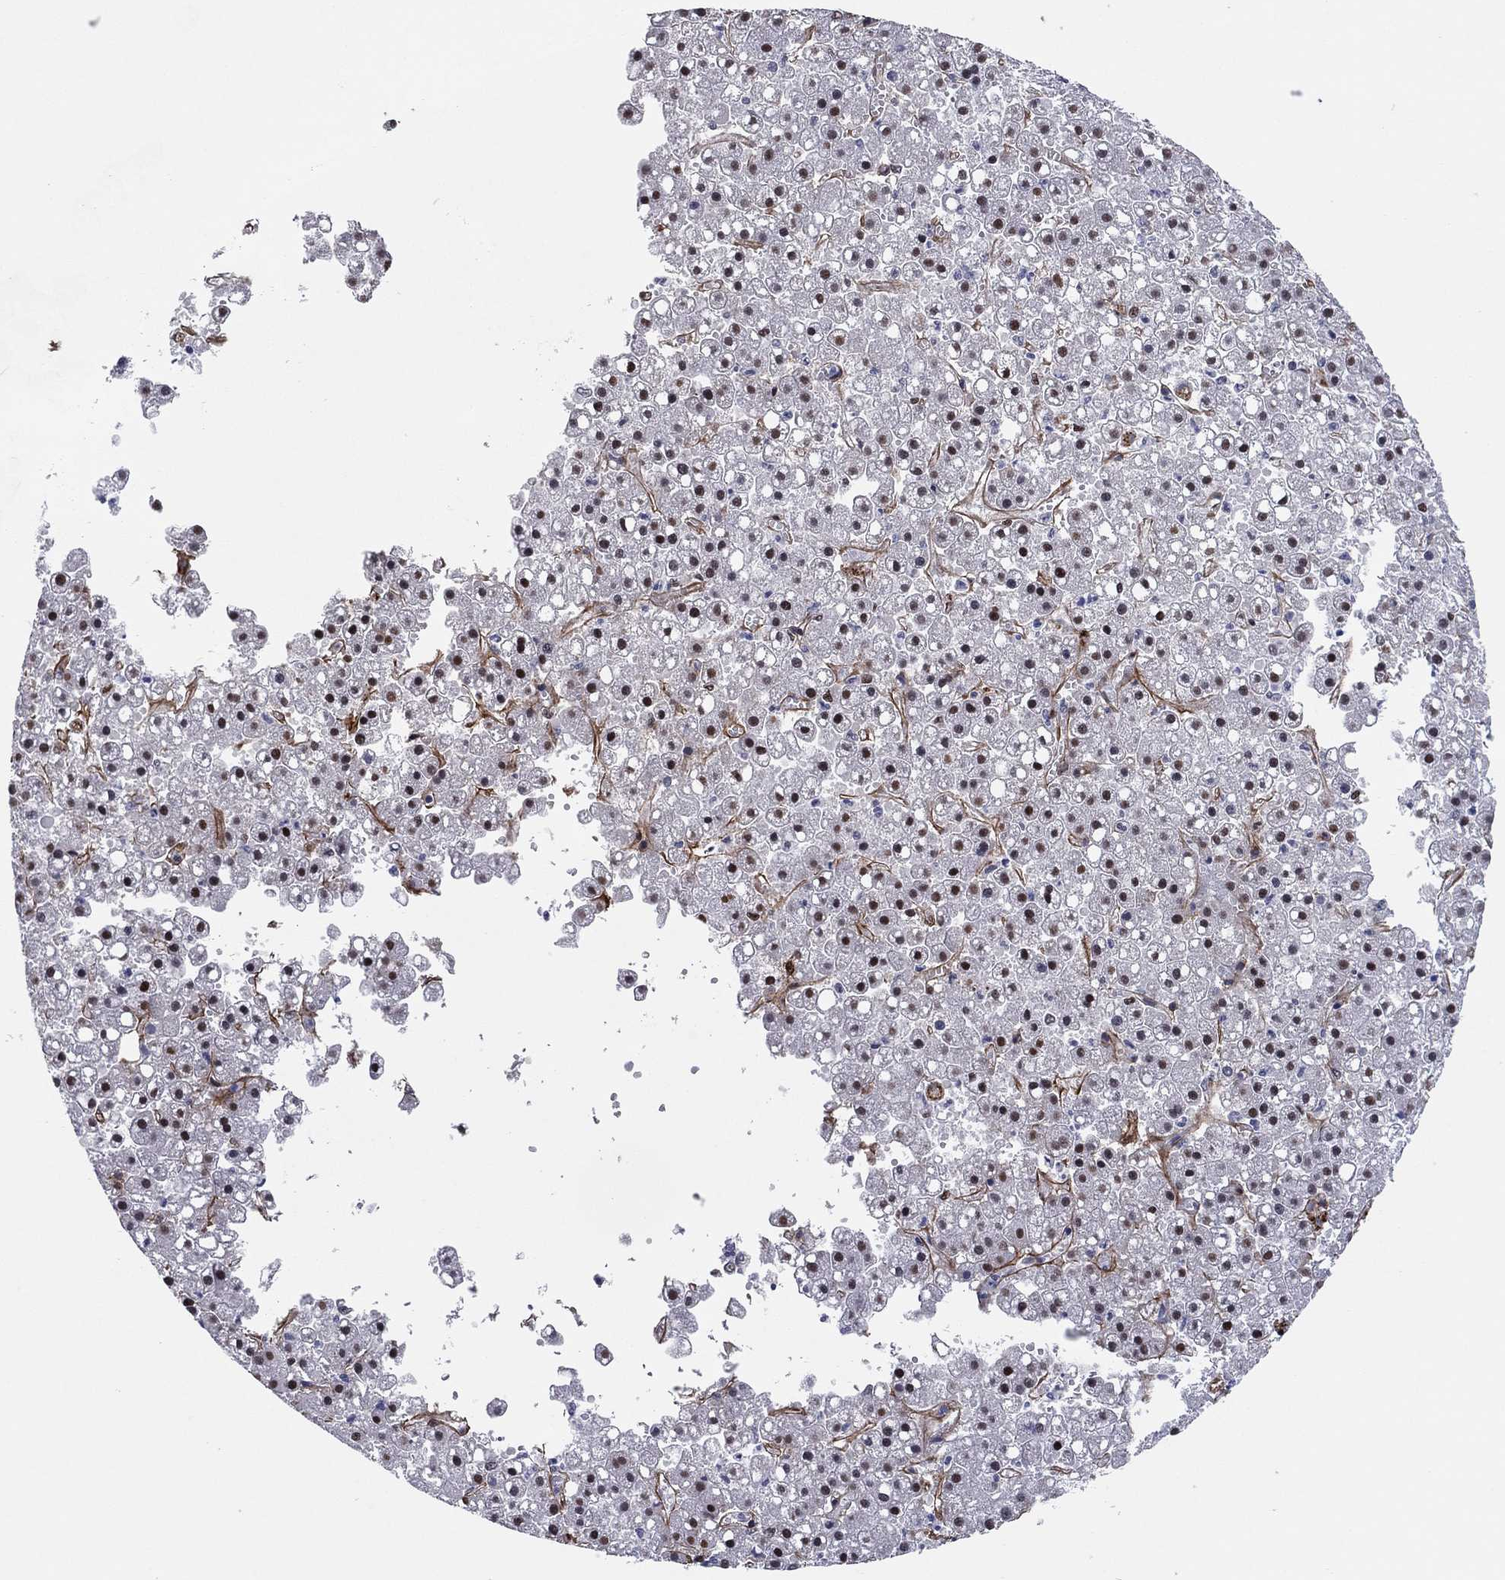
{"staining": {"intensity": "moderate", "quantity": "<25%", "location": "nuclear"}, "tissue": "liver cancer", "cell_type": "Tumor cells", "image_type": "cancer", "snomed": [{"axis": "morphology", "description": "Carcinoma, Hepatocellular, NOS"}, {"axis": "topography", "description": "Liver"}], "caption": "Human liver hepatocellular carcinoma stained with a brown dye demonstrates moderate nuclear positive expression in approximately <25% of tumor cells.", "gene": "TP53BP1", "patient": {"sex": "male", "age": 67}}